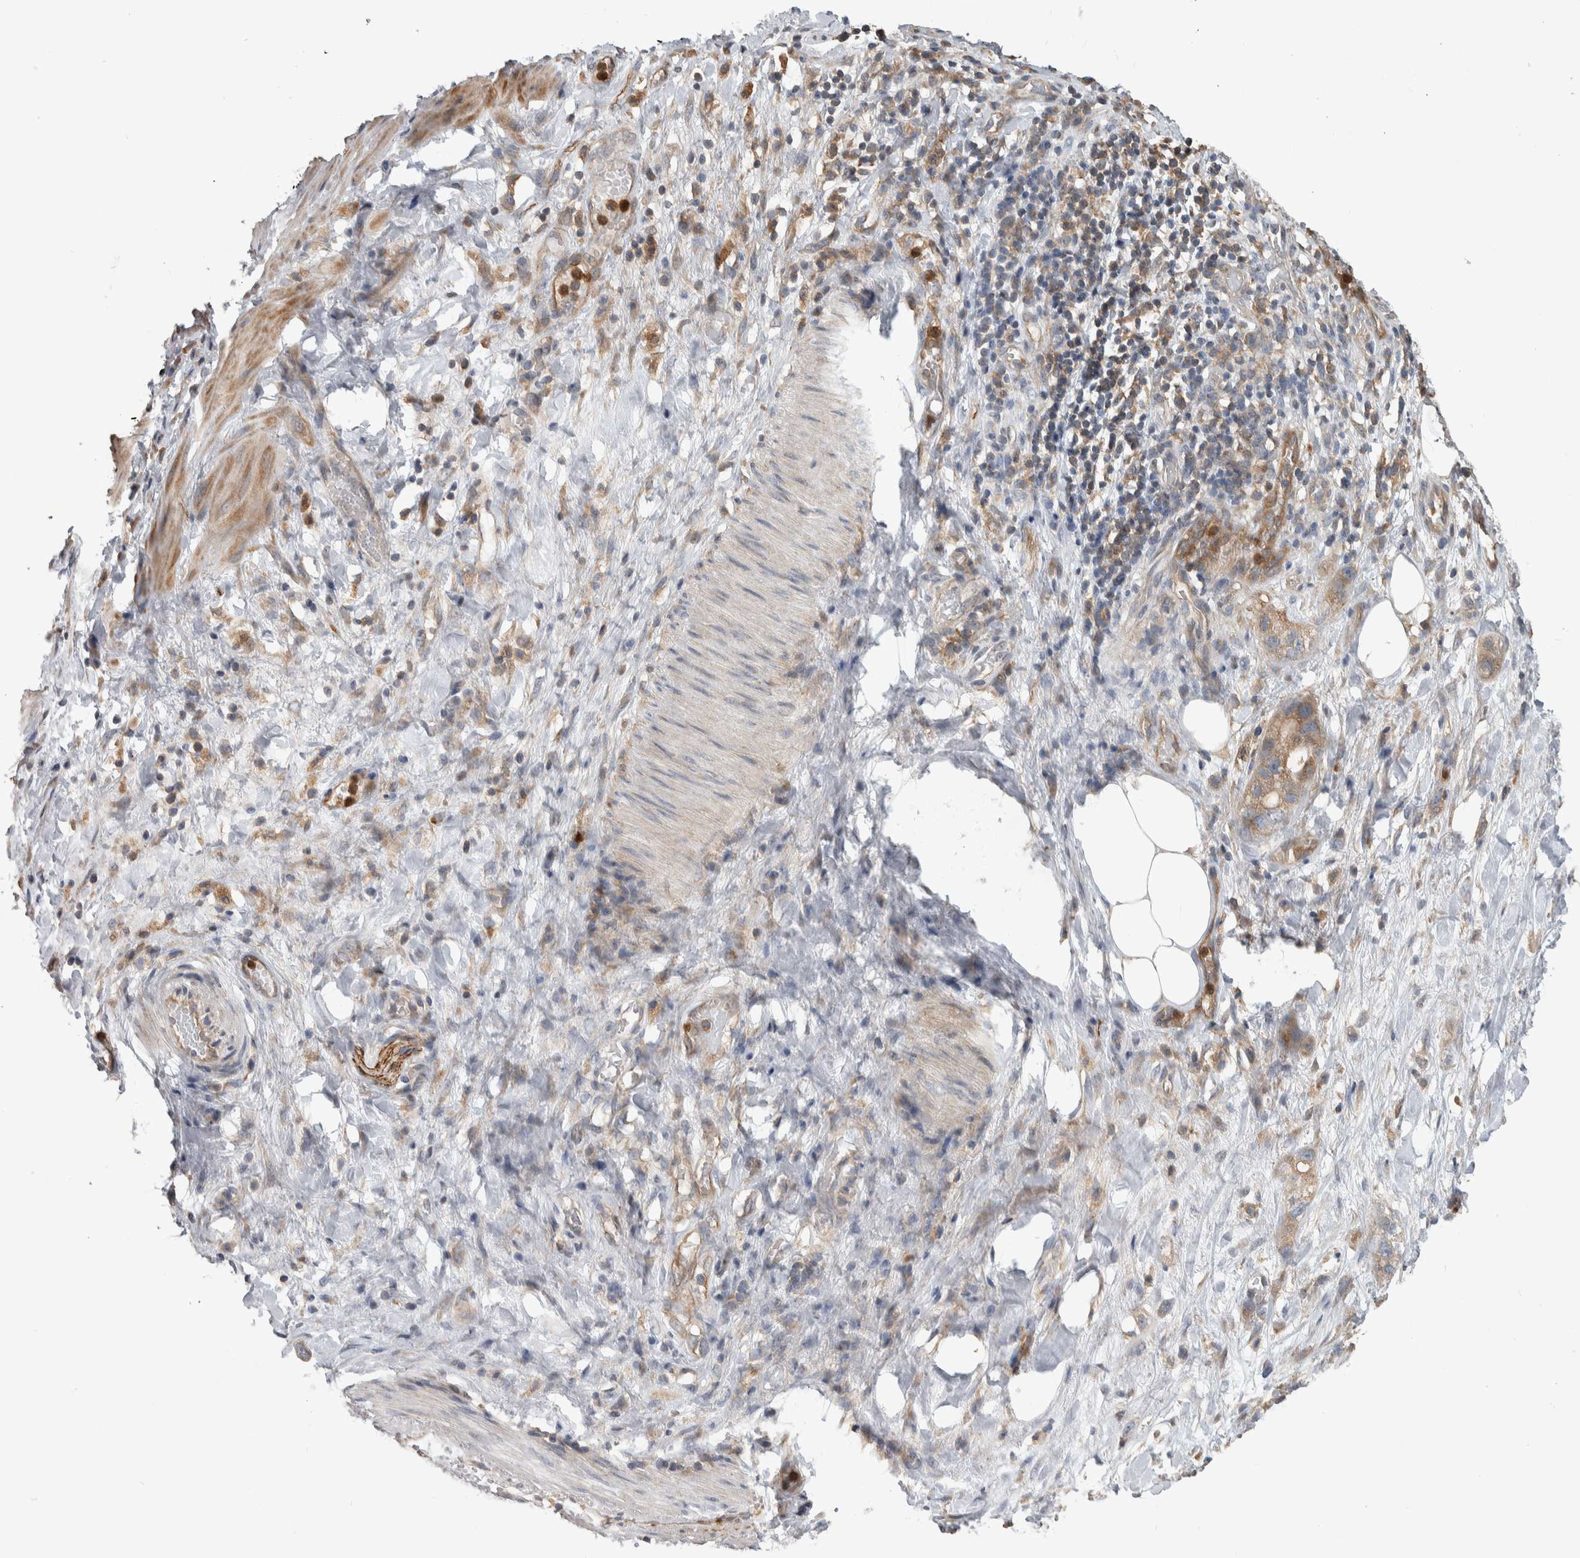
{"staining": {"intensity": "weak", "quantity": ">75%", "location": "cytoplasmic/membranous"}, "tissue": "stomach cancer", "cell_type": "Tumor cells", "image_type": "cancer", "snomed": [{"axis": "morphology", "description": "Adenocarcinoma, NOS"}, {"axis": "topography", "description": "Stomach"}, {"axis": "topography", "description": "Stomach, lower"}], "caption": "A brown stain shows weak cytoplasmic/membranous positivity of a protein in stomach cancer (adenocarcinoma) tumor cells.", "gene": "SDCBP", "patient": {"sex": "female", "age": 48}}